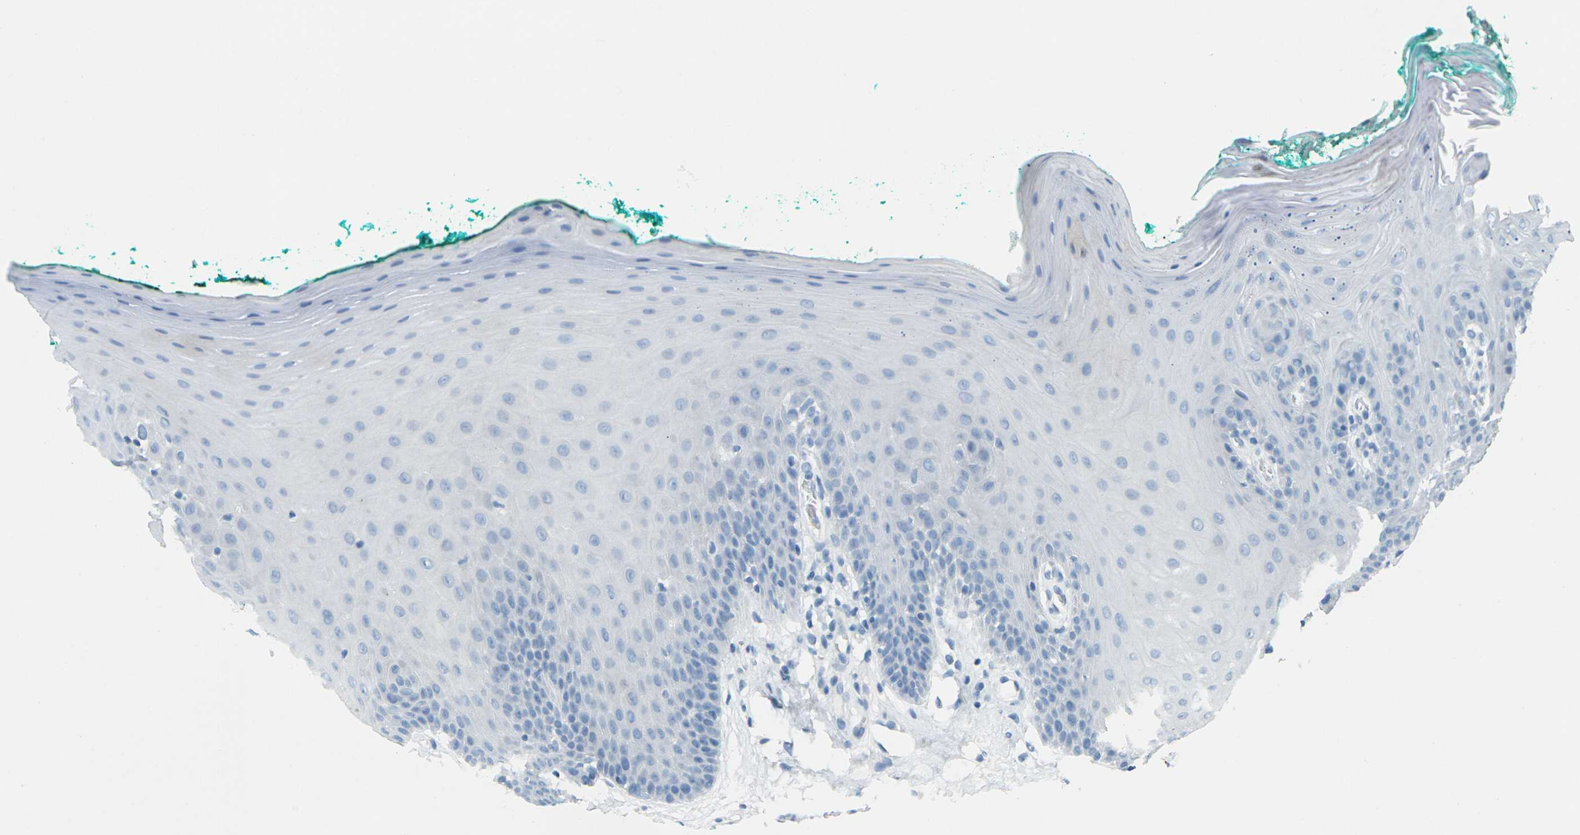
{"staining": {"intensity": "negative", "quantity": "none", "location": "none"}, "tissue": "oral mucosa", "cell_type": "Squamous epithelial cells", "image_type": "normal", "snomed": [{"axis": "morphology", "description": "Normal tissue, NOS"}, {"axis": "topography", "description": "Skeletal muscle"}, {"axis": "topography", "description": "Oral tissue"}], "caption": "Immunohistochemical staining of benign oral mucosa reveals no significant staining in squamous epithelial cells. The staining was performed using DAB (3,3'-diaminobenzidine) to visualize the protein expression in brown, while the nuclei were stained in blue with hematoxylin (Magnification: 20x).", "gene": "CDH16", "patient": {"sex": "male", "age": 58}}